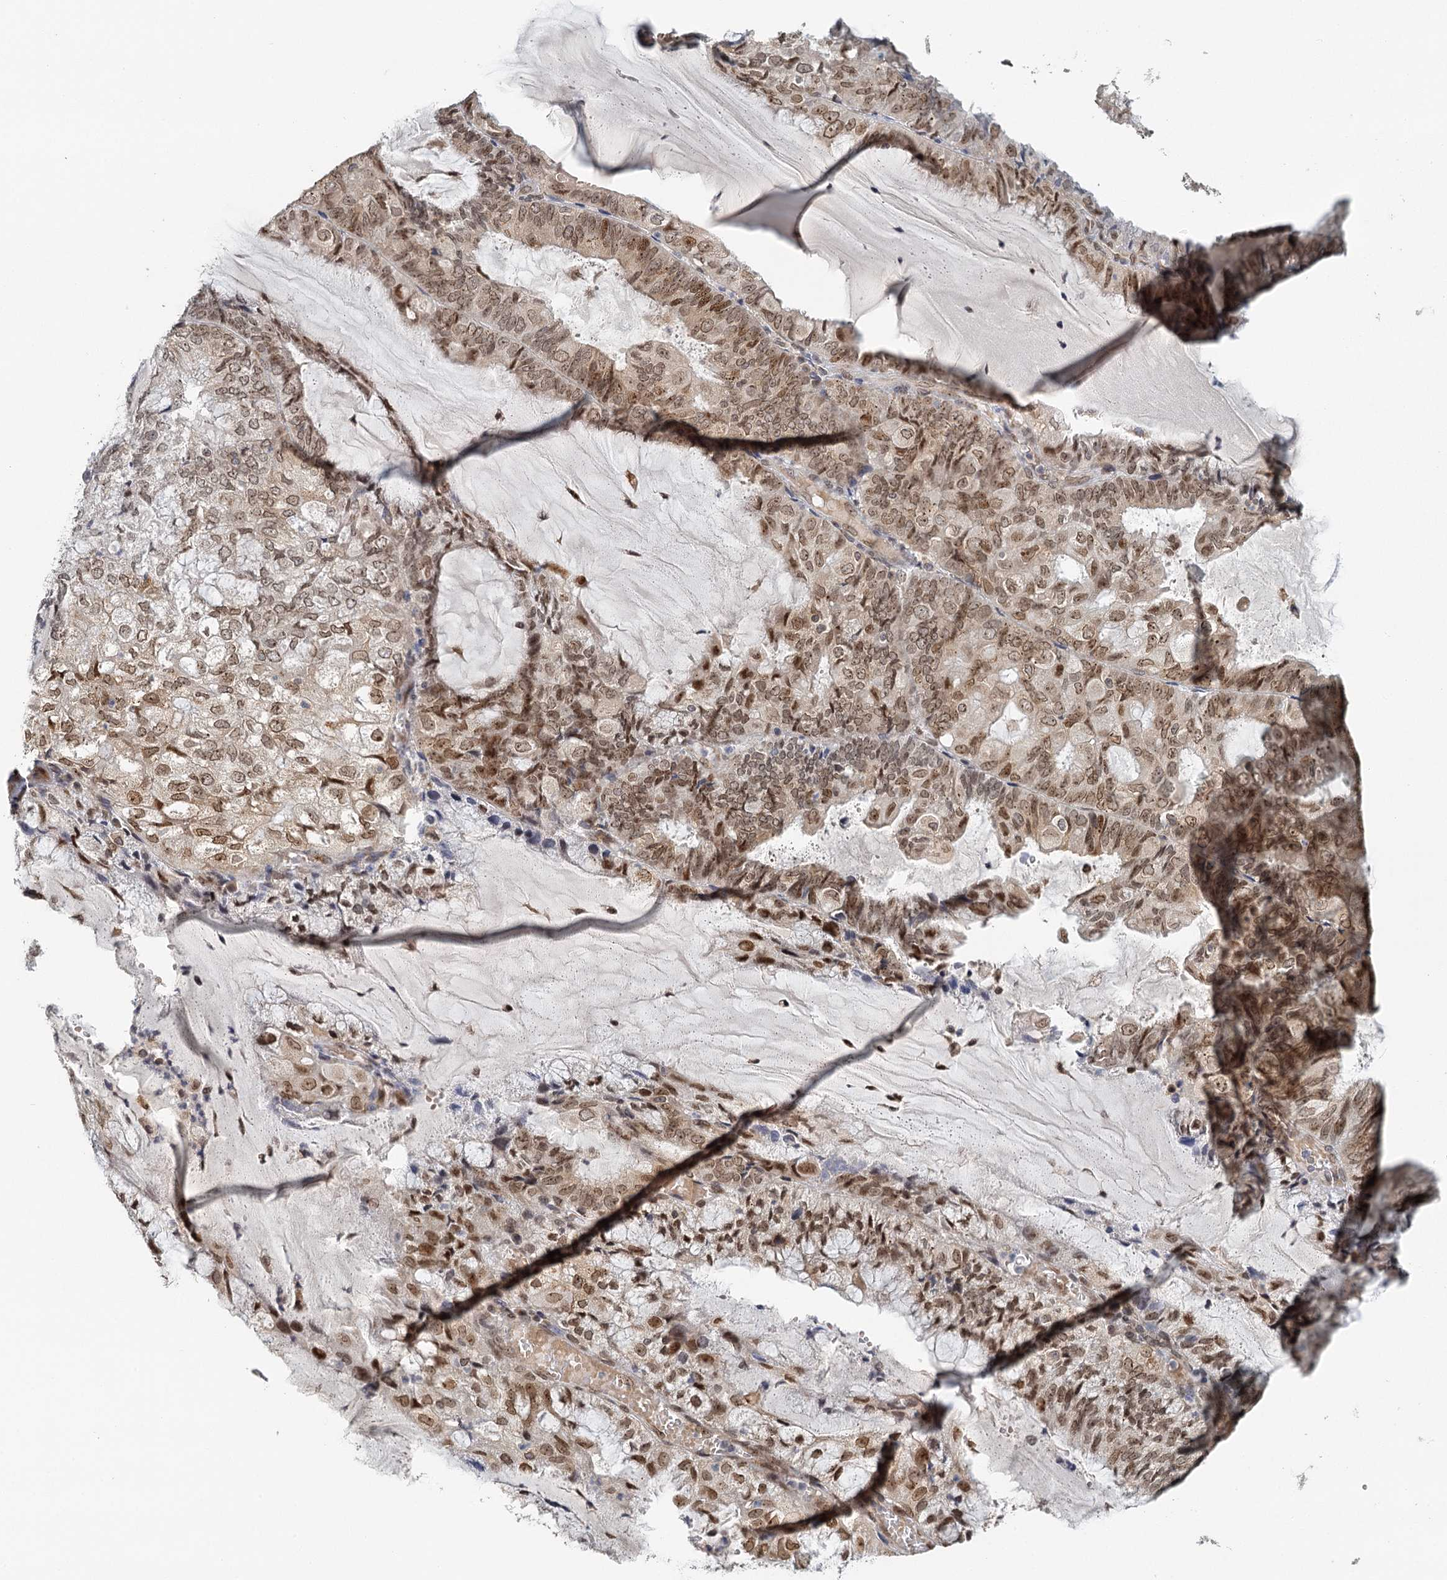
{"staining": {"intensity": "moderate", "quantity": "<25%", "location": "cytoplasmic/membranous,nuclear"}, "tissue": "endometrial cancer", "cell_type": "Tumor cells", "image_type": "cancer", "snomed": [{"axis": "morphology", "description": "Adenocarcinoma, NOS"}, {"axis": "topography", "description": "Endometrium"}], "caption": "Tumor cells demonstrate low levels of moderate cytoplasmic/membranous and nuclear staining in about <25% of cells in human endometrial cancer (adenocarcinoma). The protein of interest is stained brown, and the nuclei are stained in blue (DAB (3,3'-diaminobenzidine) IHC with brightfield microscopy, high magnification).", "gene": "TREX1", "patient": {"sex": "female", "age": 81}}